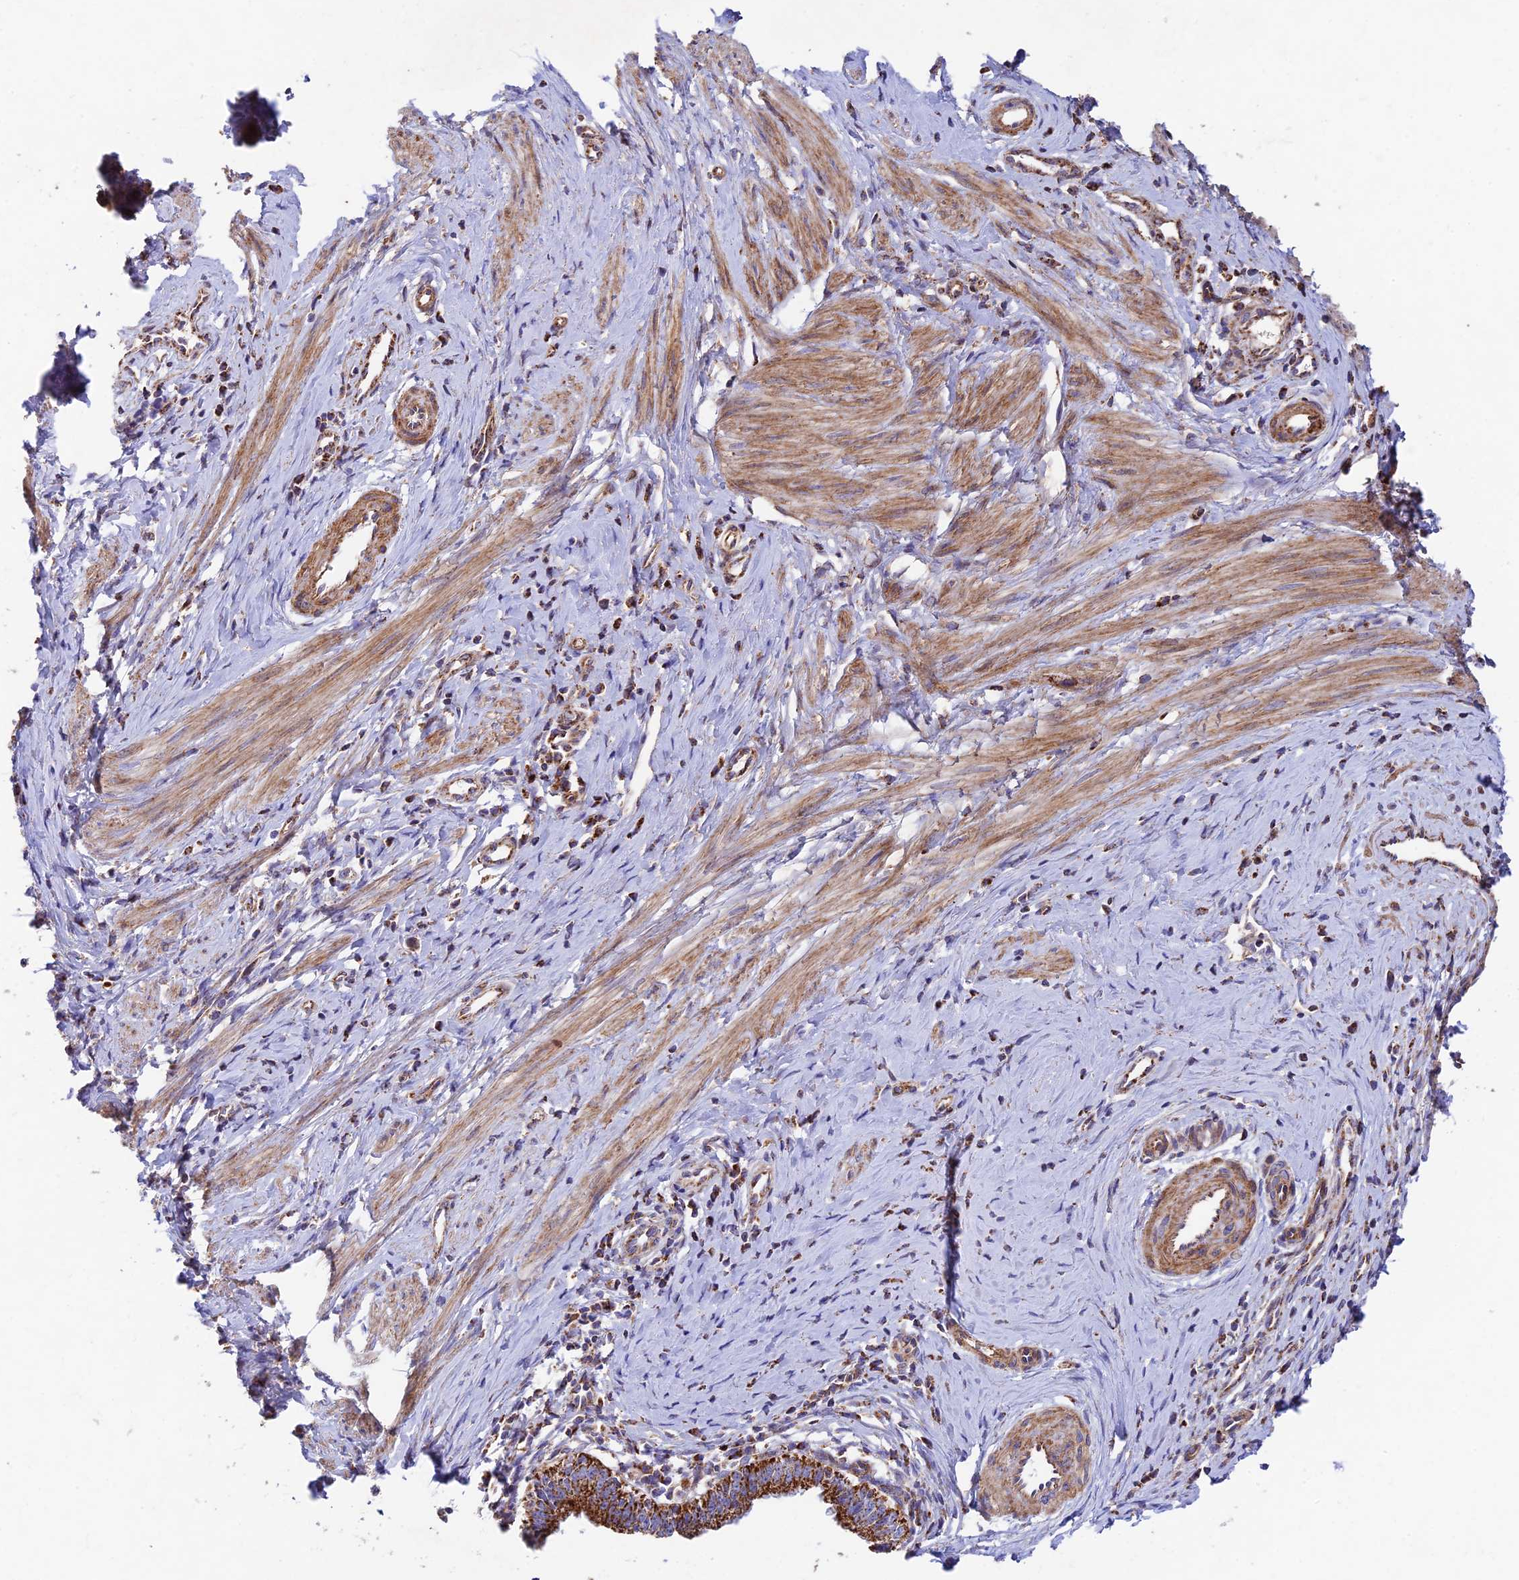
{"staining": {"intensity": "strong", "quantity": ">75%", "location": "cytoplasmic/membranous"}, "tissue": "cervical cancer", "cell_type": "Tumor cells", "image_type": "cancer", "snomed": [{"axis": "morphology", "description": "Adenocarcinoma, NOS"}, {"axis": "topography", "description": "Cervix"}], "caption": "The immunohistochemical stain shows strong cytoplasmic/membranous staining in tumor cells of cervical adenocarcinoma tissue.", "gene": "KHDC3L", "patient": {"sex": "female", "age": 36}}